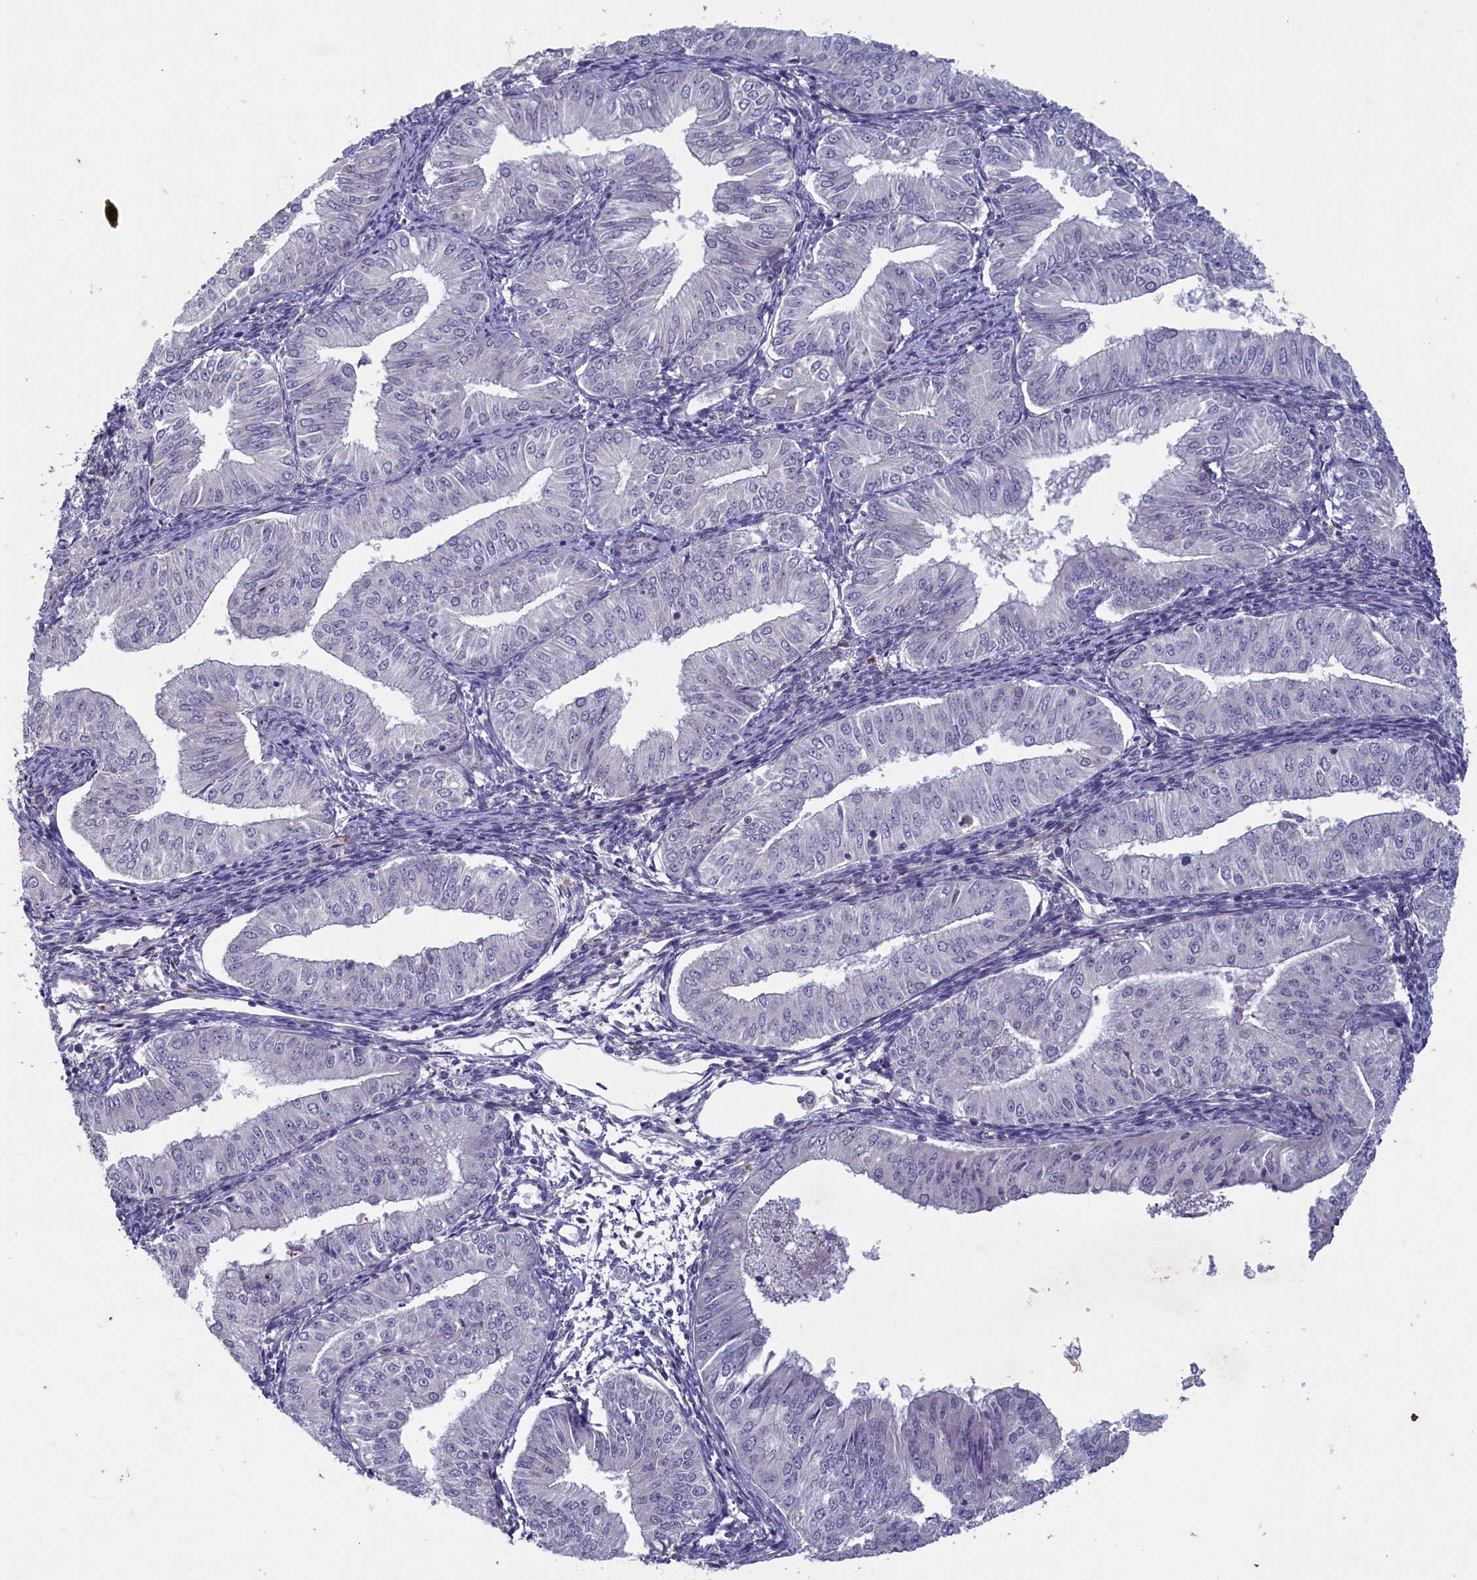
{"staining": {"intensity": "negative", "quantity": "none", "location": "none"}, "tissue": "endometrial cancer", "cell_type": "Tumor cells", "image_type": "cancer", "snomed": [{"axis": "morphology", "description": "Normal tissue, NOS"}, {"axis": "morphology", "description": "Adenocarcinoma, NOS"}, {"axis": "topography", "description": "Endometrium"}], "caption": "The micrograph exhibits no staining of tumor cells in endometrial cancer.", "gene": "PLEKHG6", "patient": {"sex": "female", "age": 53}}